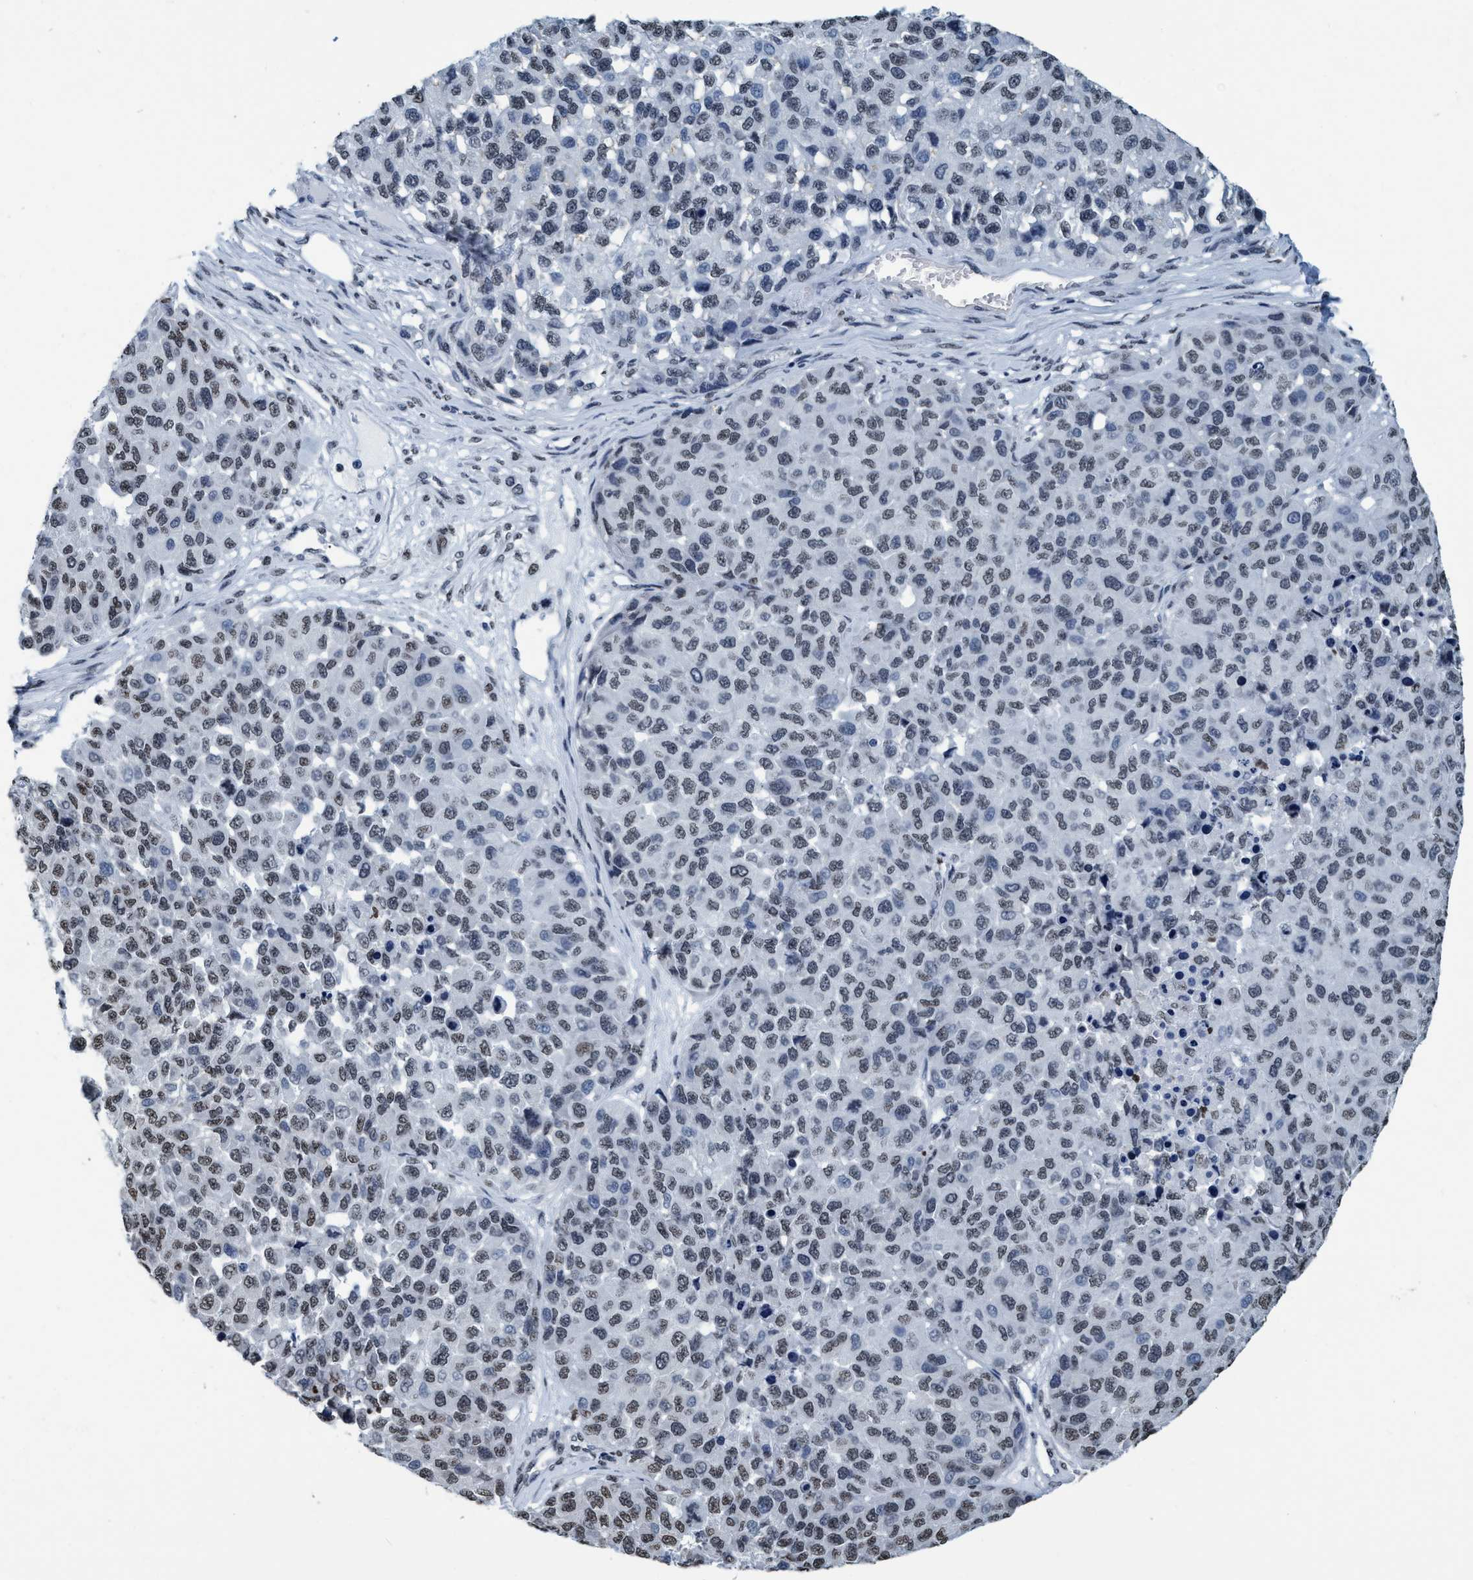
{"staining": {"intensity": "weak", "quantity": ">75%", "location": "nuclear"}, "tissue": "melanoma", "cell_type": "Tumor cells", "image_type": "cancer", "snomed": [{"axis": "morphology", "description": "Malignant melanoma, NOS"}, {"axis": "topography", "description": "Skin"}], "caption": "Immunohistochemical staining of melanoma reveals low levels of weak nuclear expression in about >75% of tumor cells. The protein is stained brown, and the nuclei are stained in blue (DAB (3,3'-diaminobenzidine) IHC with brightfield microscopy, high magnification).", "gene": "CCNE2", "patient": {"sex": "male", "age": 62}}